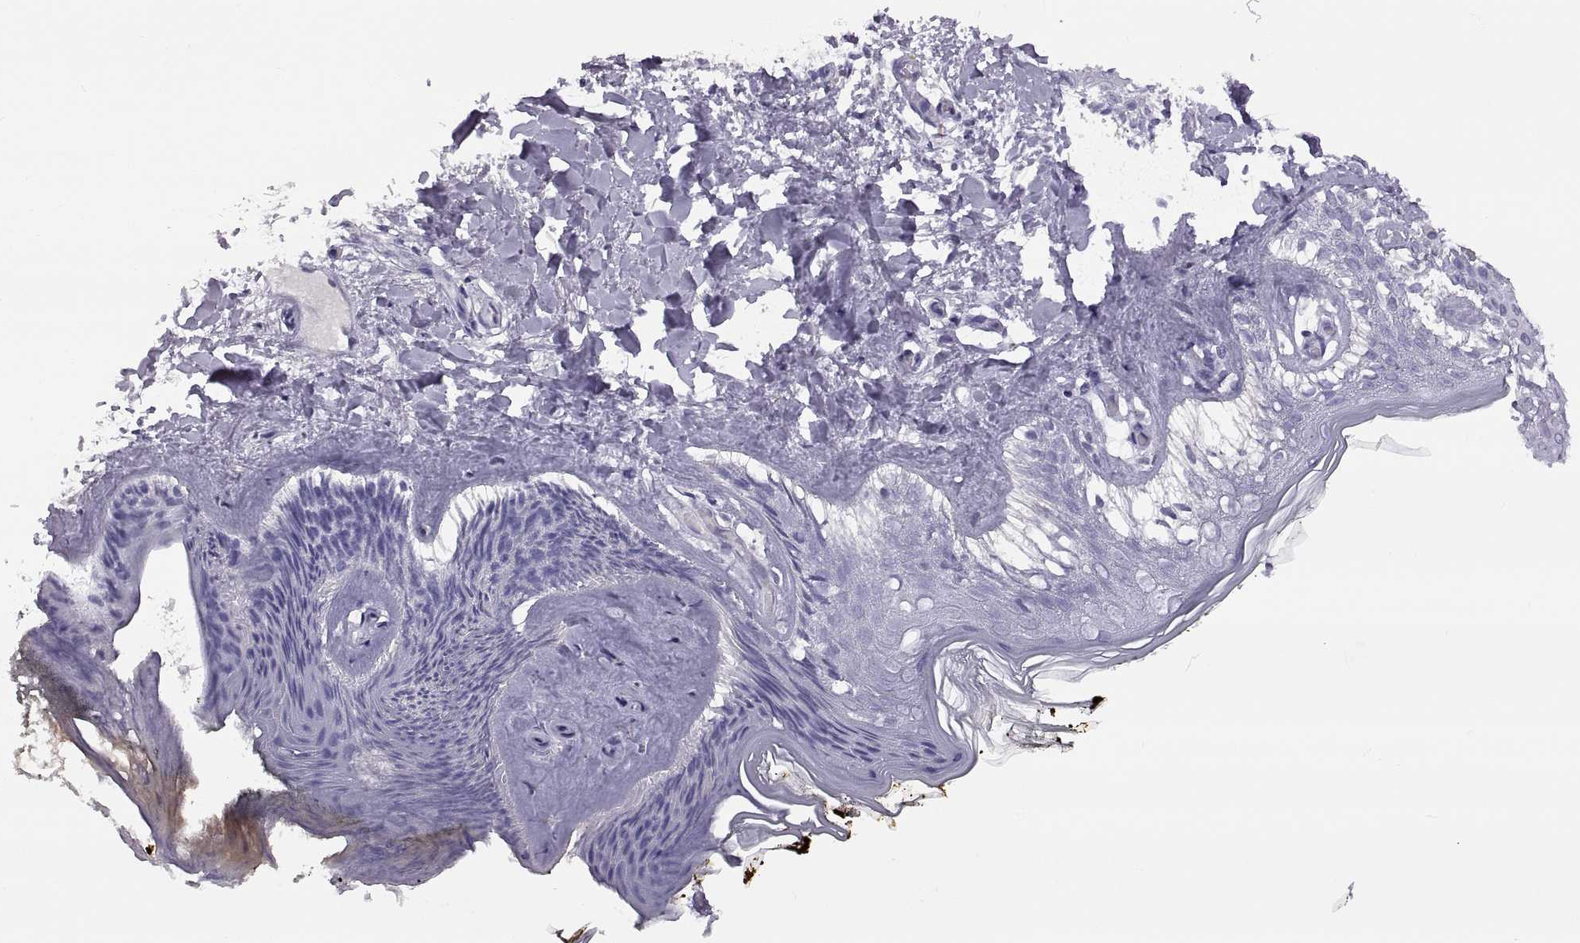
{"staining": {"intensity": "negative", "quantity": "none", "location": "none"}, "tissue": "skin", "cell_type": "Fibroblasts", "image_type": "normal", "snomed": [{"axis": "morphology", "description": "Normal tissue, NOS"}, {"axis": "topography", "description": "Skin"}], "caption": "An immunohistochemistry (IHC) histopathology image of benign skin is shown. There is no staining in fibroblasts of skin.", "gene": "RDM1", "patient": {"sex": "female", "age": 34}}